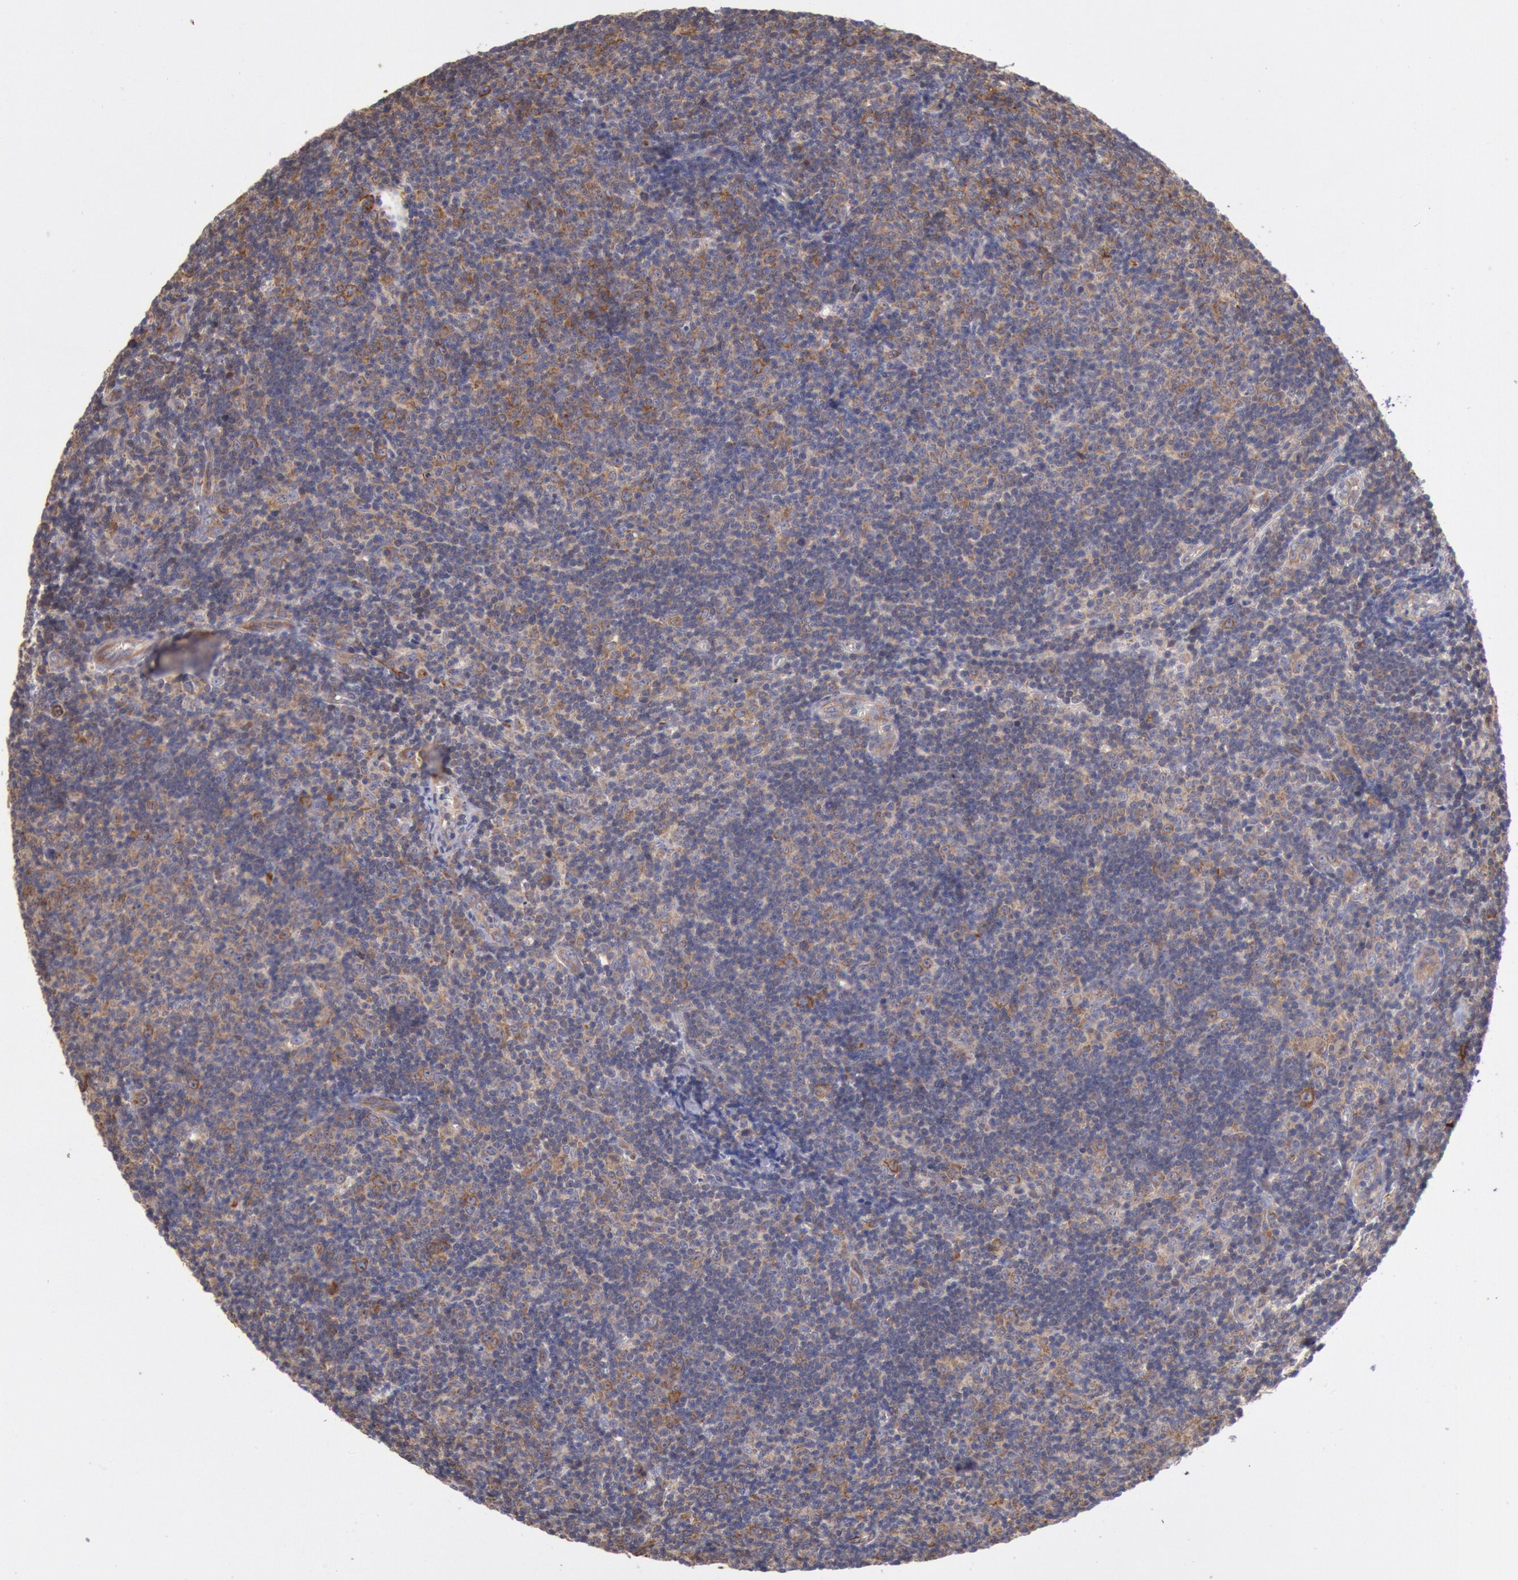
{"staining": {"intensity": "moderate", "quantity": ">75%", "location": "cytoplasmic/membranous"}, "tissue": "lymphoma", "cell_type": "Tumor cells", "image_type": "cancer", "snomed": [{"axis": "morphology", "description": "Malignant lymphoma, non-Hodgkin's type, Low grade"}, {"axis": "topography", "description": "Lymph node"}], "caption": "Lymphoma stained with IHC demonstrates moderate cytoplasmic/membranous positivity in approximately >75% of tumor cells. The staining is performed using DAB (3,3'-diaminobenzidine) brown chromogen to label protein expression. The nuclei are counter-stained blue using hematoxylin.", "gene": "DRG1", "patient": {"sex": "male", "age": 49}}